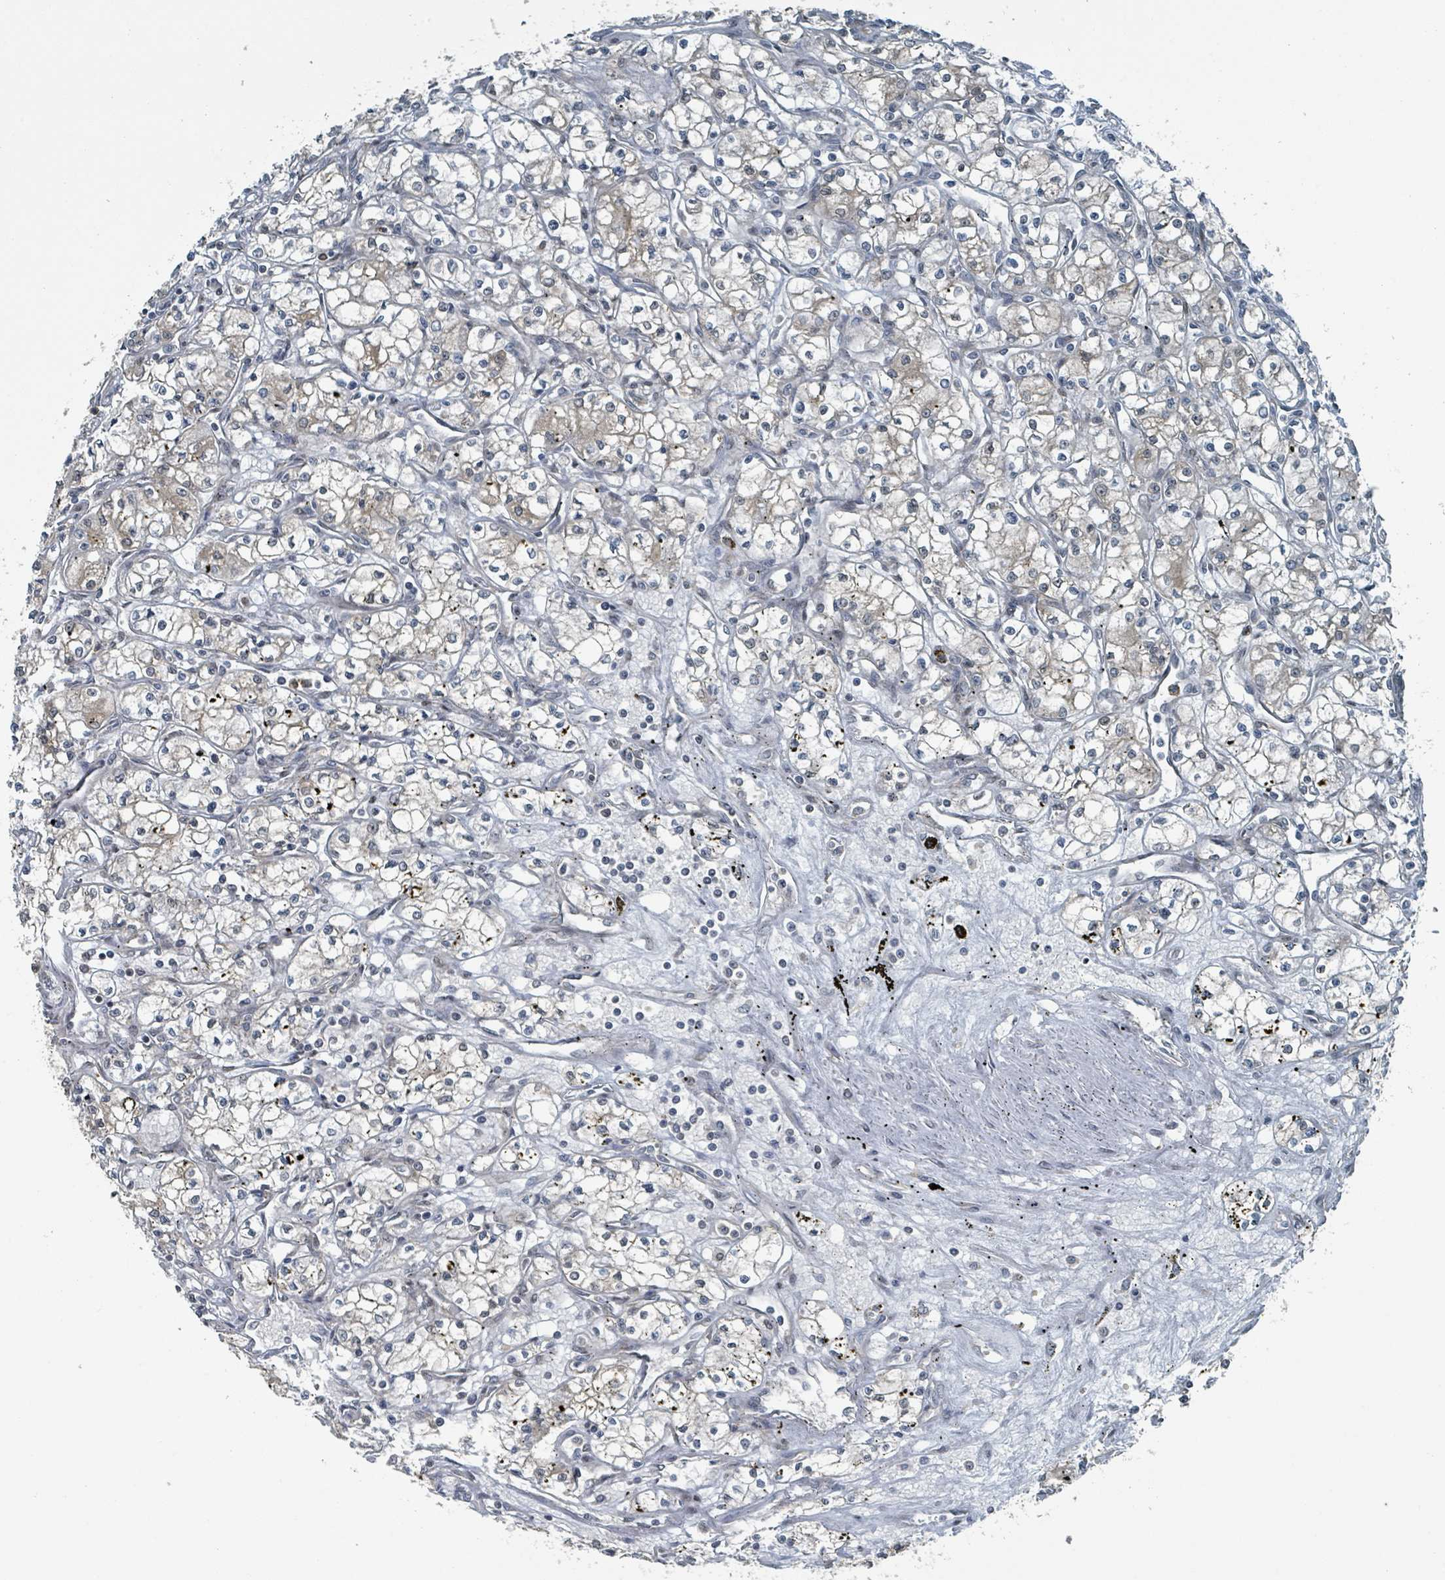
{"staining": {"intensity": "weak", "quantity": "<25%", "location": "cytoplasmic/membranous"}, "tissue": "renal cancer", "cell_type": "Tumor cells", "image_type": "cancer", "snomed": [{"axis": "morphology", "description": "Adenocarcinoma, NOS"}, {"axis": "topography", "description": "Kidney"}], "caption": "Renal cancer (adenocarcinoma) stained for a protein using immunohistochemistry shows no staining tumor cells.", "gene": "PHIP", "patient": {"sex": "male", "age": 59}}